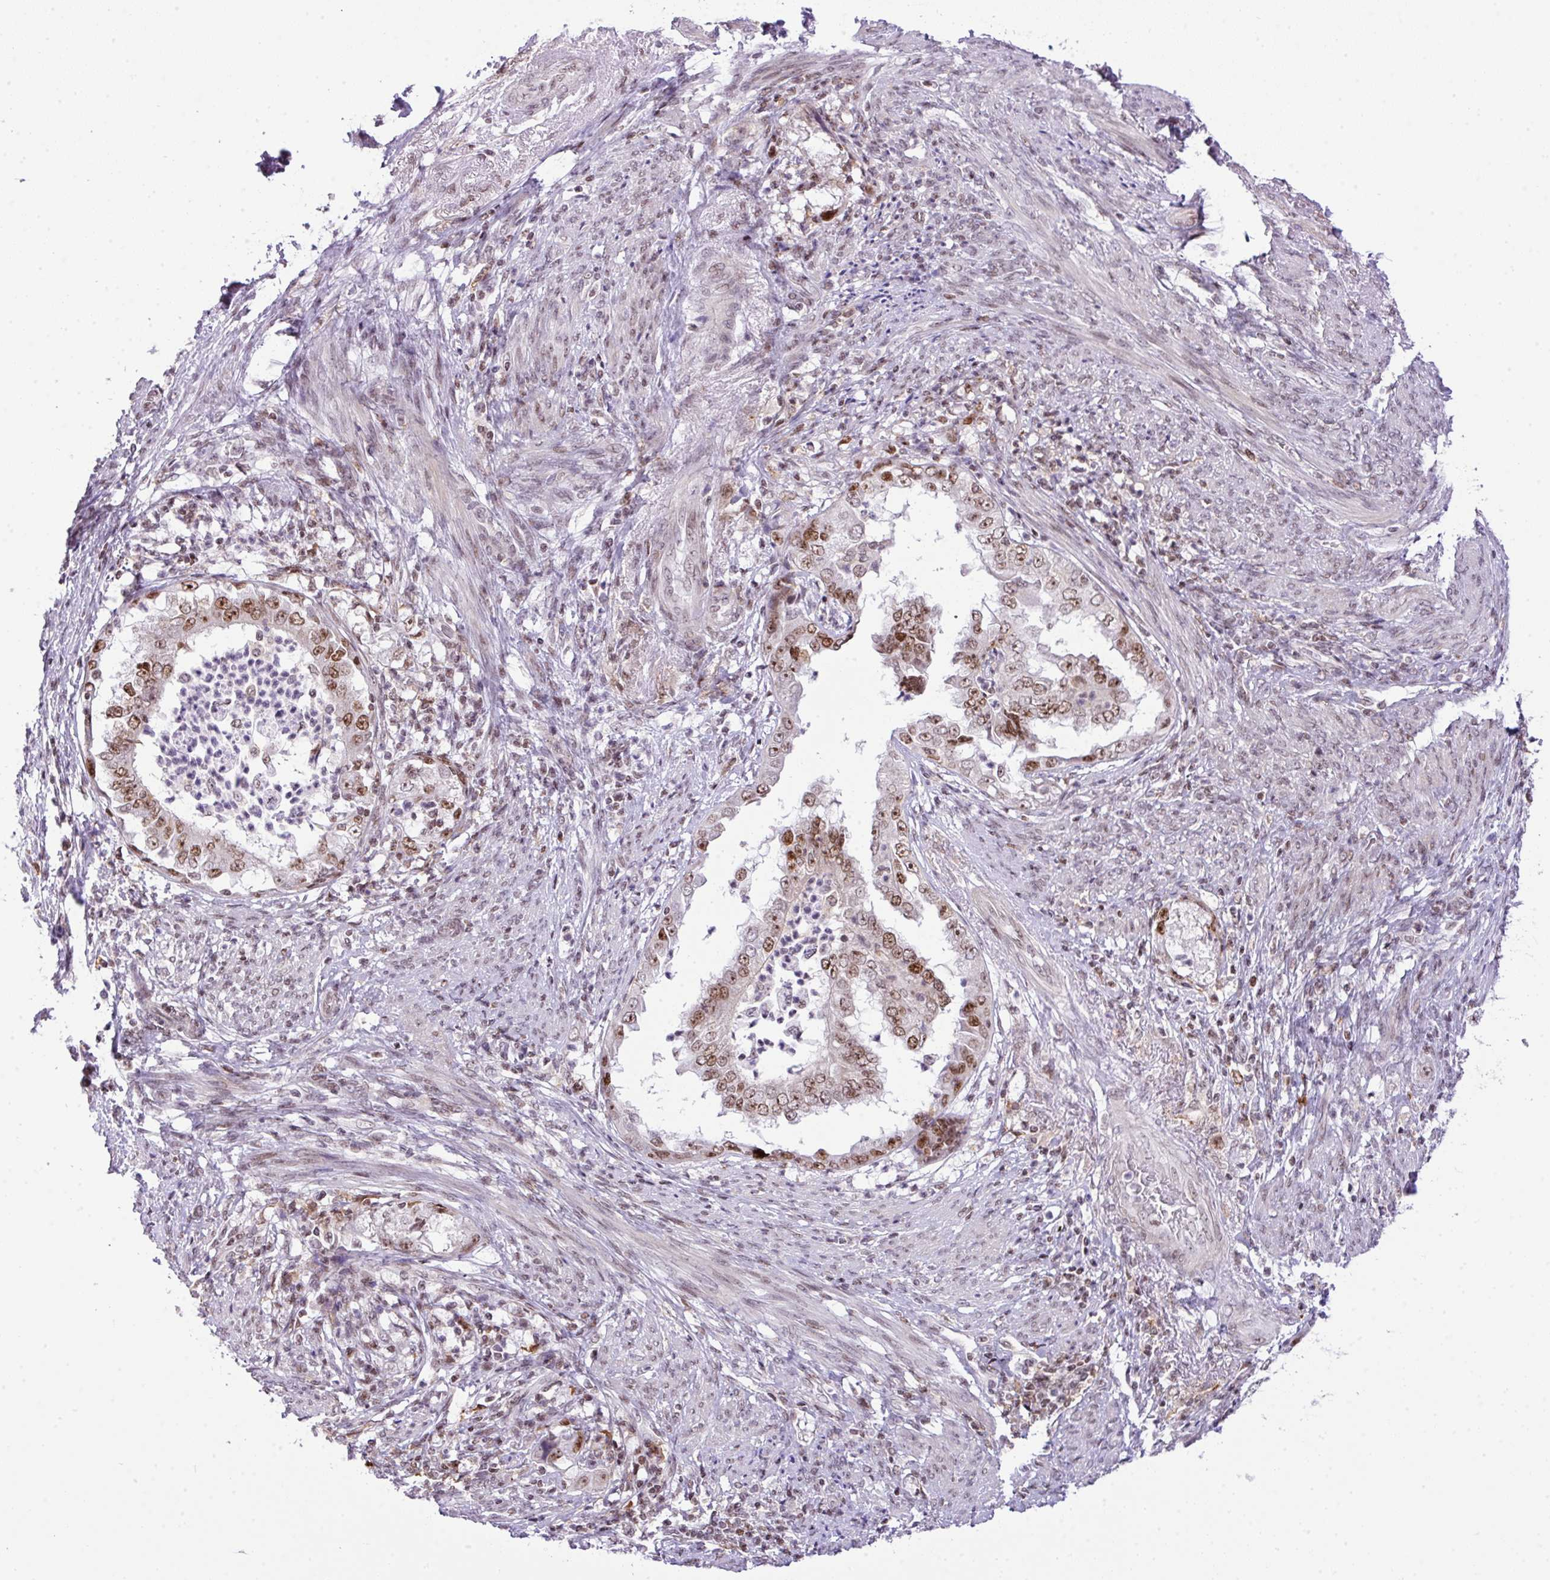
{"staining": {"intensity": "moderate", "quantity": ">75%", "location": "nuclear"}, "tissue": "endometrial cancer", "cell_type": "Tumor cells", "image_type": "cancer", "snomed": [{"axis": "morphology", "description": "Adenocarcinoma, NOS"}, {"axis": "topography", "description": "Endometrium"}], "caption": "Protein staining of endometrial cancer tissue reveals moderate nuclear staining in approximately >75% of tumor cells. Using DAB (3,3'-diaminobenzidine) (brown) and hematoxylin (blue) stains, captured at high magnification using brightfield microscopy.", "gene": "CCDC137", "patient": {"sex": "female", "age": 85}}